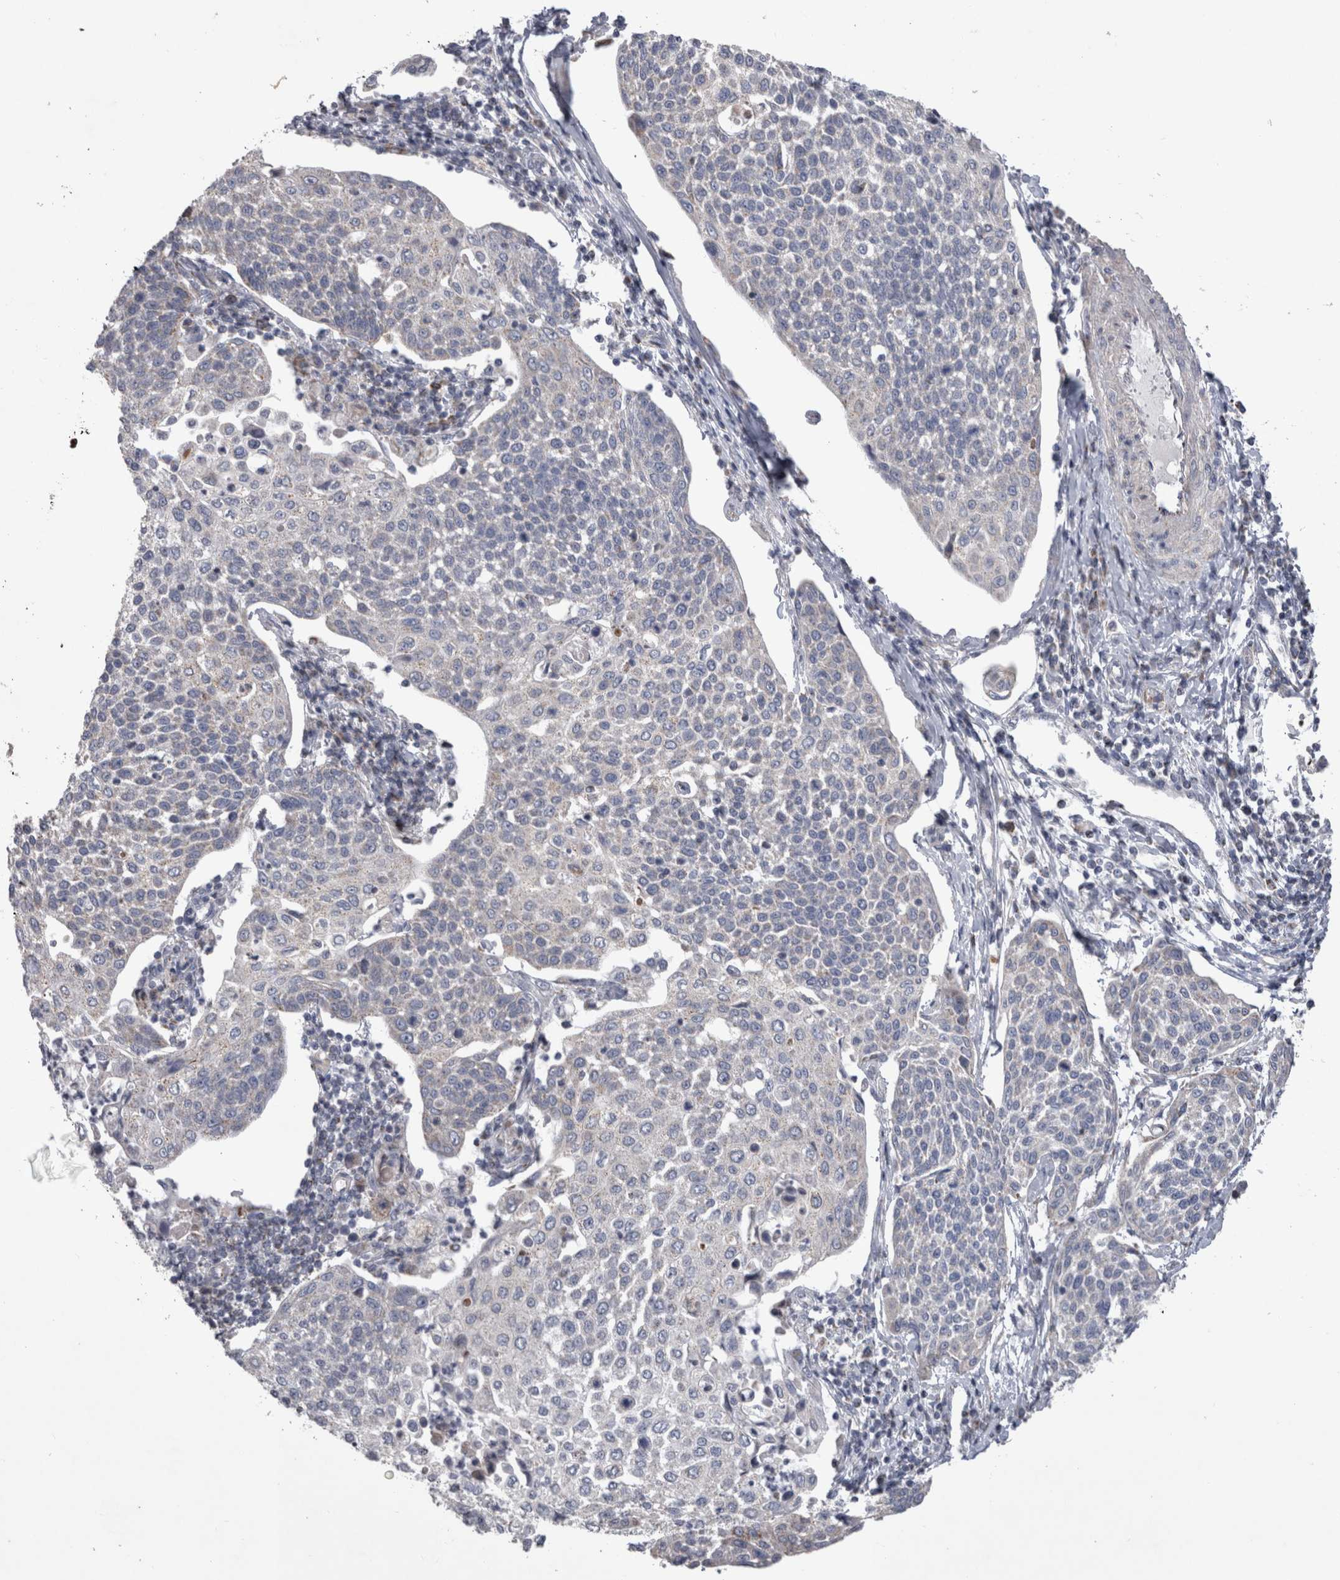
{"staining": {"intensity": "negative", "quantity": "none", "location": "none"}, "tissue": "cervical cancer", "cell_type": "Tumor cells", "image_type": "cancer", "snomed": [{"axis": "morphology", "description": "Squamous cell carcinoma, NOS"}, {"axis": "topography", "description": "Cervix"}], "caption": "High power microscopy histopathology image of an immunohistochemistry (IHC) histopathology image of cervical cancer (squamous cell carcinoma), revealing no significant positivity in tumor cells.", "gene": "HDHD3", "patient": {"sex": "female", "age": 34}}